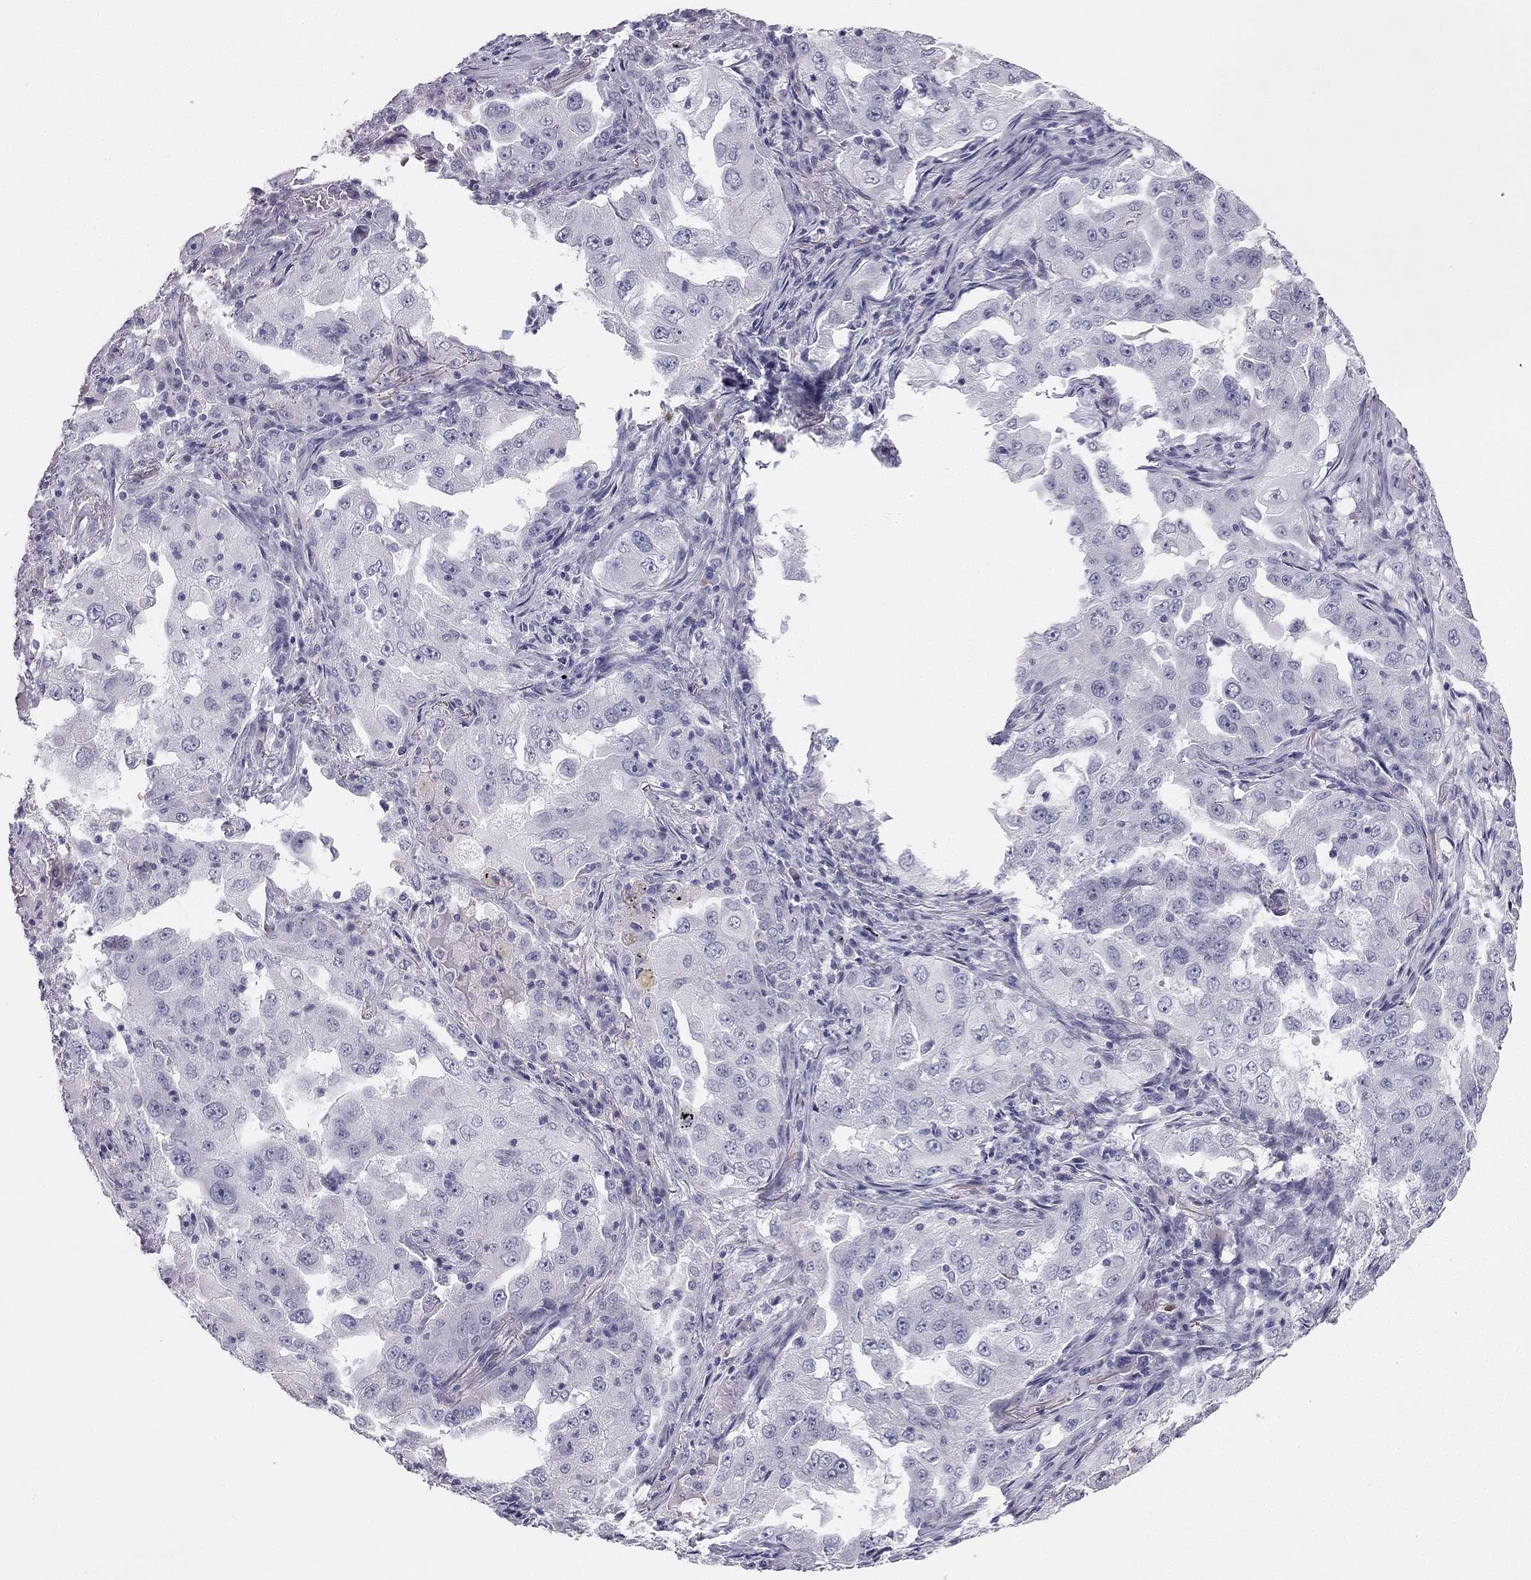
{"staining": {"intensity": "negative", "quantity": "none", "location": "none"}, "tissue": "lung cancer", "cell_type": "Tumor cells", "image_type": "cancer", "snomed": [{"axis": "morphology", "description": "Adenocarcinoma, NOS"}, {"axis": "topography", "description": "Lung"}], "caption": "This is an immunohistochemistry (IHC) micrograph of human lung cancer. There is no expression in tumor cells.", "gene": "CALB2", "patient": {"sex": "female", "age": 61}}